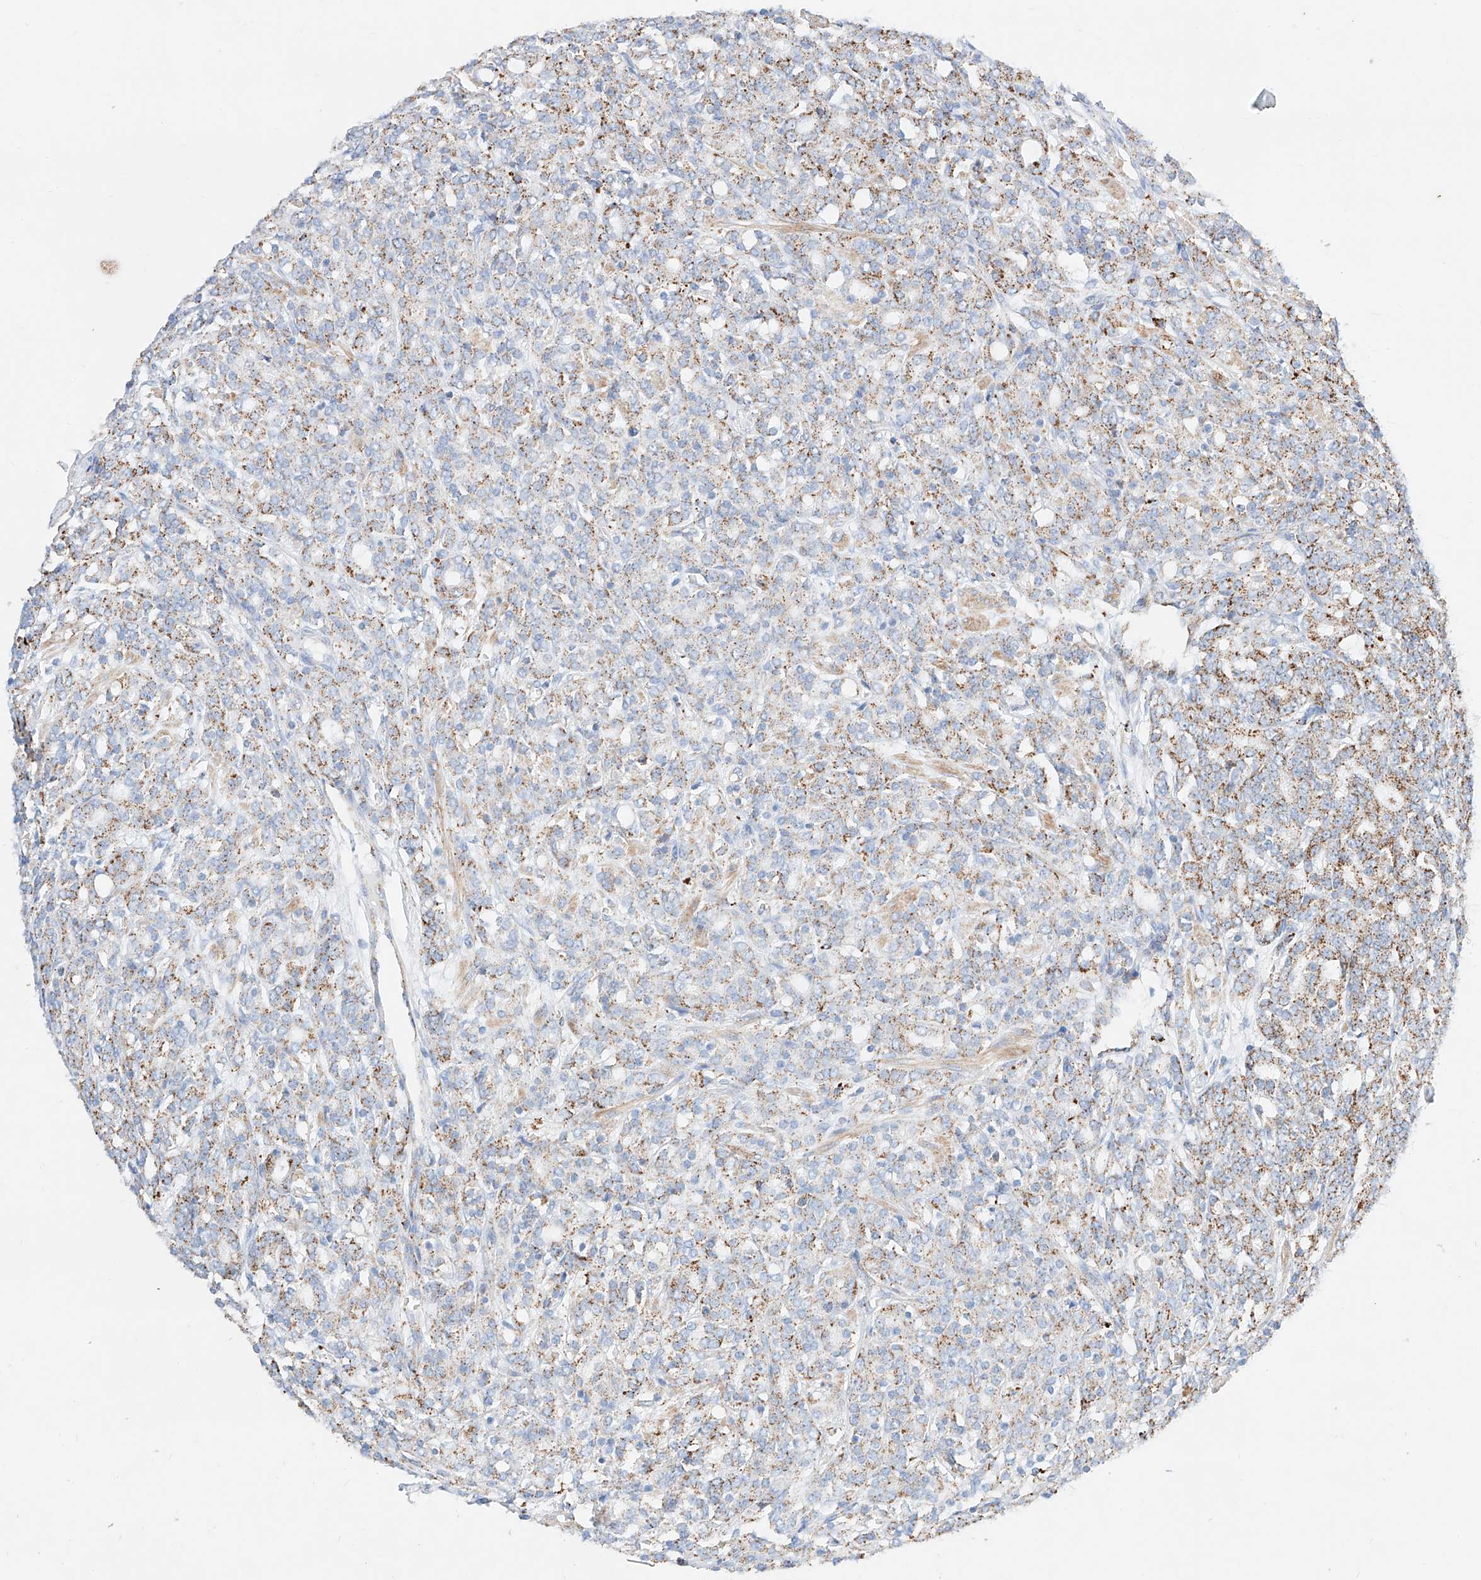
{"staining": {"intensity": "moderate", "quantity": "25%-75%", "location": "cytoplasmic/membranous"}, "tissue": "prostate cancer", "cell_type": "Tumor cells", "image_type": "cancer", "snomed": [{"axis": "morphology", "description": "Adenocarcinoma, High grade"}, {"axis": "topography", "description": "Prostate"}], "caption": "Human prostate cancer (high-grade adenocarcinoma) stained for a protein (brown) reveals moderate cytoplasmic/membranous positive positivity in about 25%-75% of tumor cells.", "gene": "C6orf62", "patient": {"sex": "male", "age": 62}}